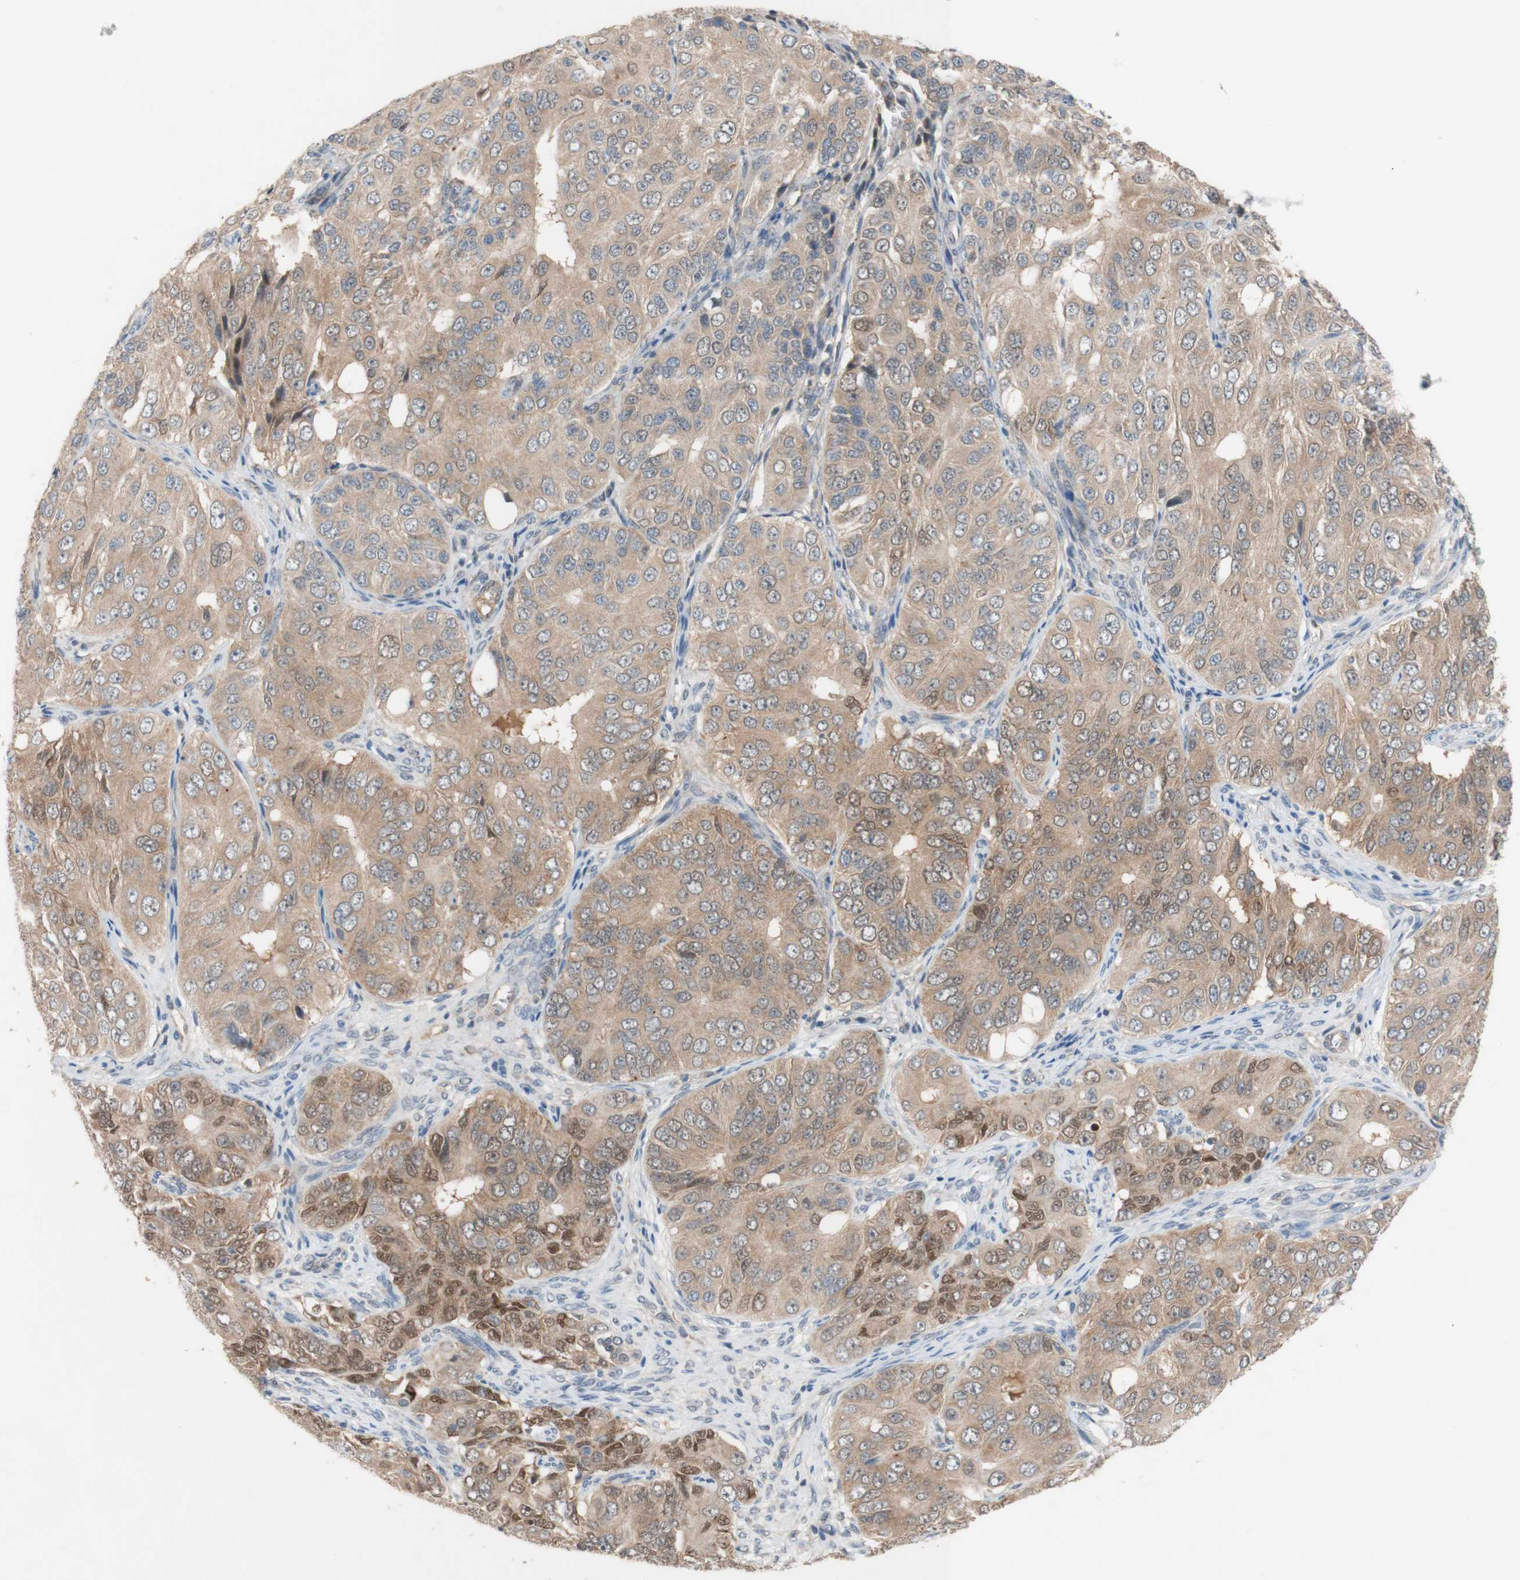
{"staining": {"intensity": "moderate", "quantity": ">75%", "location": "cytoplasmic/membranous,nuclear"}, "tissue": "ovarian cancer", "cell_type": "Tumor cells", "image_type": "cancer", "snomed": [{"axis": "morphology", "description": "Carcinoma, endometroid"}, {"axis": "topography", "description": "Ovary"}], "caption": "High-power microscopy captured an immunohistochemistry micrograph of ovarian cancer, revealing moderate cytoplasmic/membranous and nuclear expression in about >75% of tumor cells.", "gene": "PEX2", "patient": {"sex": "female", "age": 51}}